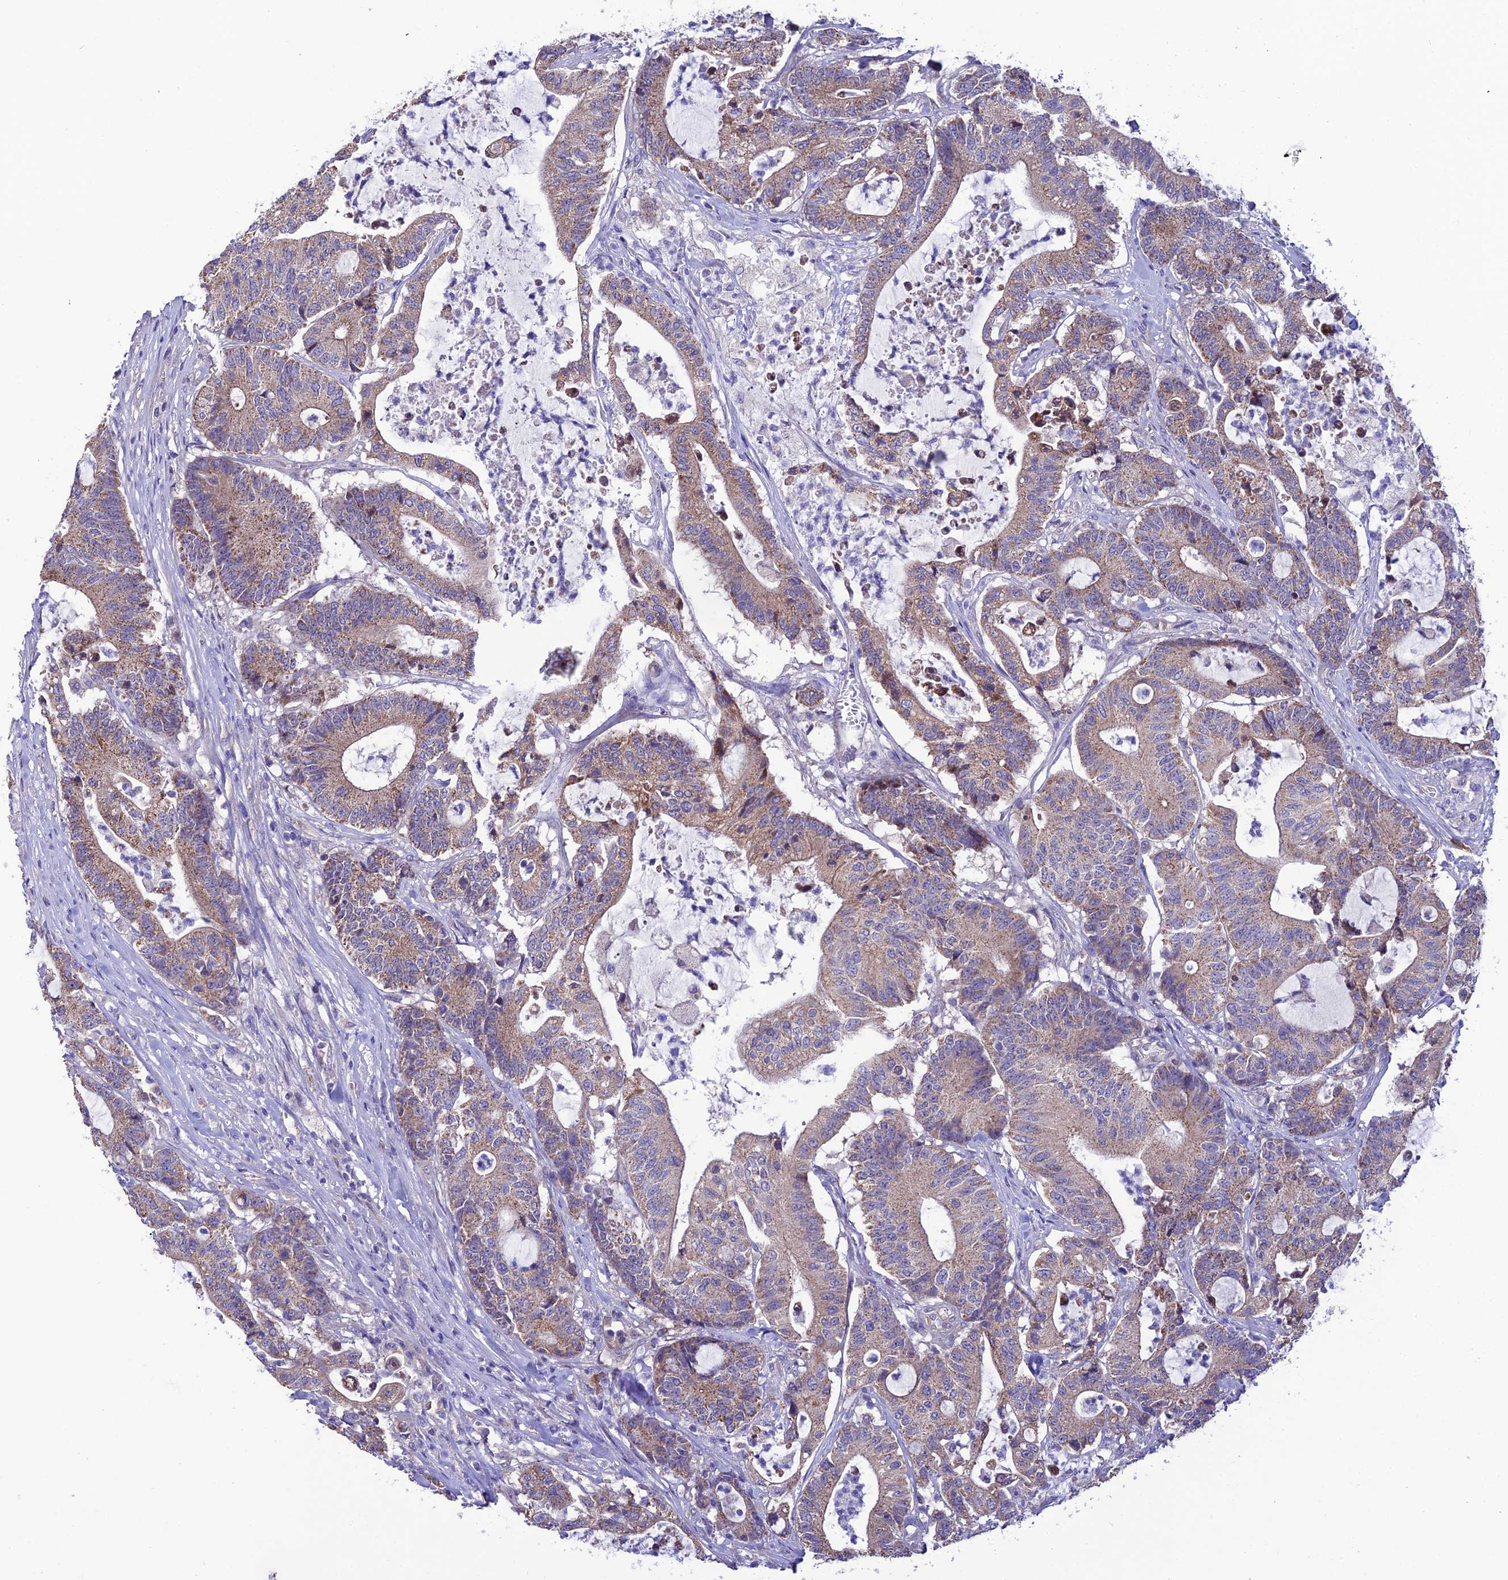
{"staining": {"intensity": "moderate", "quantity": "25%-75%", "location": "cytoplasmic/membranous"}, "tissue": "colorectal cancer", "cell_type": "Tumor cells", "image_type": "cancer", "snomed": [{"axis": "morphology", "description": "Adenocarcinoma, NOS"}, {"axis": "topography", "description": "Colon"}], "caption": "Colorectal cancer (adenocarcinoma) tissue shows moderate cytoplasmic/membranous positivity in about 25%-75% of tumor cells, visualized by immunohistochemistry.", "gene": "HOGA1", "patient": {"sex": "female", "age": 84}}